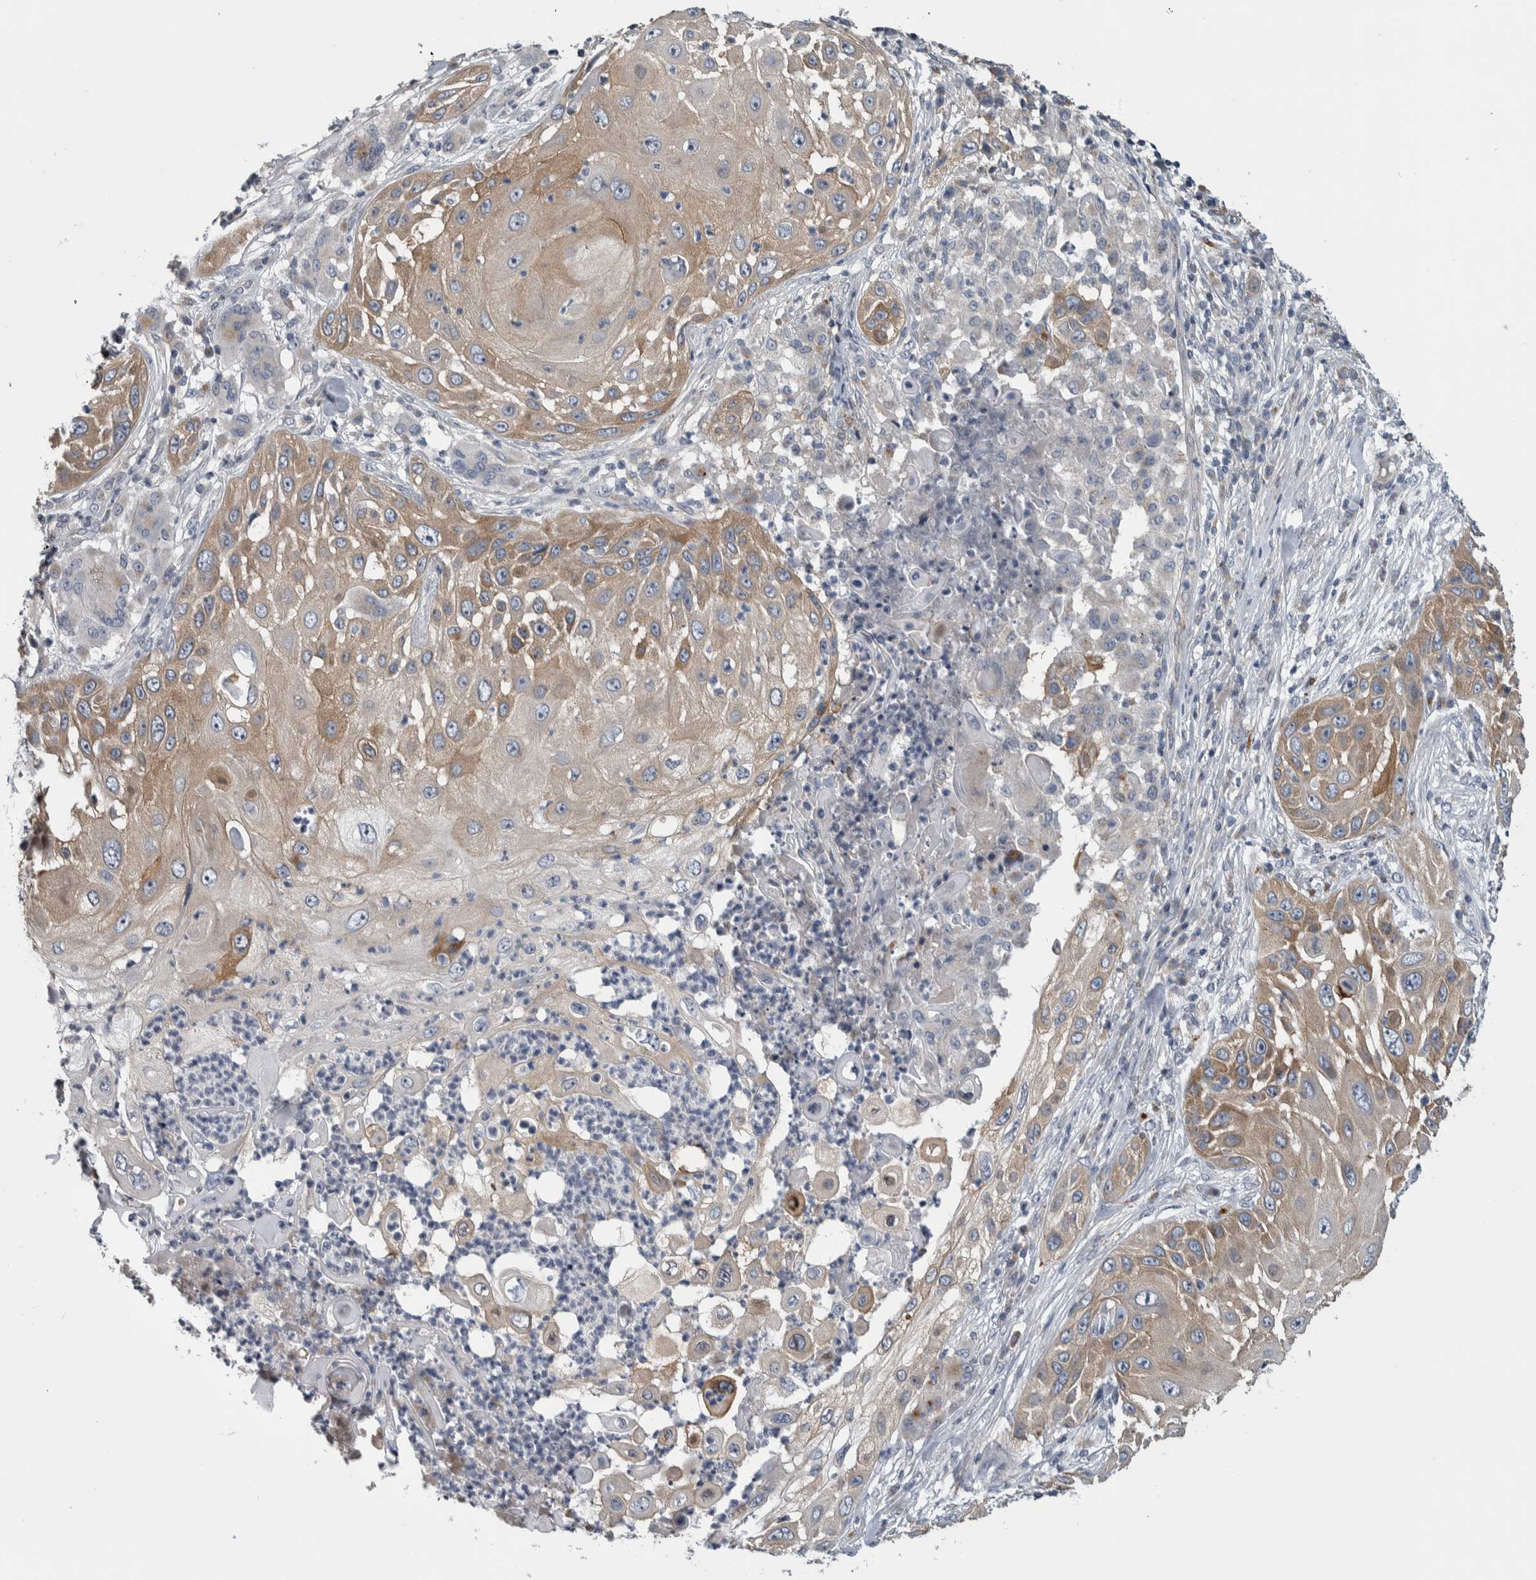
{"staining": {"intensity": "moderate", "quantity": ">75%", "location": "cytoplasmic/membranous"}, "tissue": "skin cancer", "cell_type": "Tumor cells", "image_type": "cancer", "snomed": [{"axis": "morphology", "description": "Squamous cell carcinoma, NOS"}, {"axis": "topography", "description": "Skin"}], "caption": "Immunohistochemistry staining of squamous cell carcinoma (skin), which shows medium levels of moderate cytoplasmic/membranous expression in approximately >75% of tumor cells indicating moderate cytoplasmic/membranous protein positivity. The staining was performed using DAB (brown) for protein detection and nuclei were counterstained in hematoxylin (blue).", "gene": "FAM83G", "patient": {"sex": "female", "age": 44}}